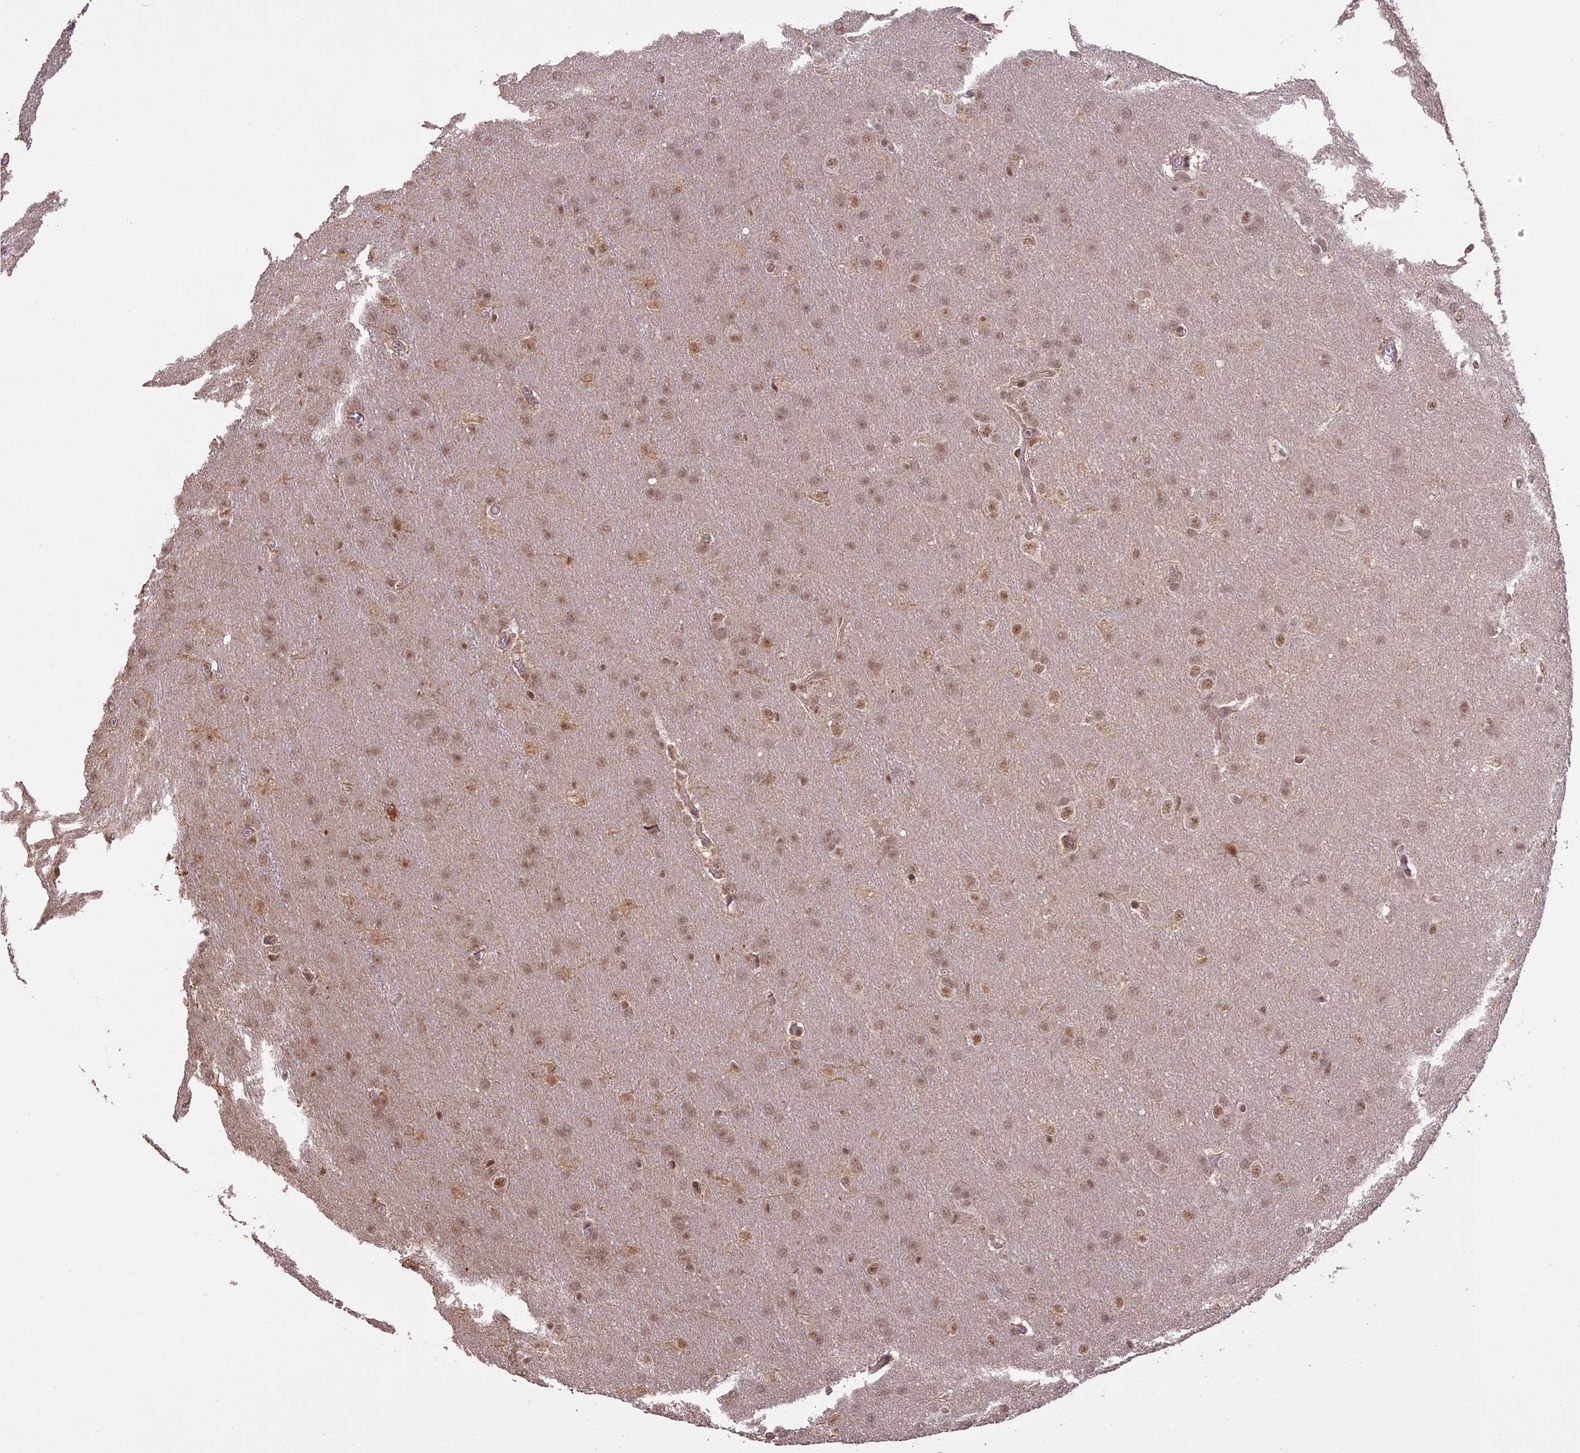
{"staining": {"intensity": "weak", "quantity": ">75%", "location": "nuclear"}, "tissue": "glioma", "cell_type": "Tumor cells", "image_type": "cancer", "snomed": [{"axis": "morphology", "description": "Glioma, malignant, Low grade"}, {"axis": "topography", "description": "Brain"}], "caption": "Glioma was stained to show a protein in brown. There is low levels of weak nuclear positivity in approximately >75% of tumor cells. The protein is shown in brown color, while the nuclei are stained blue.", "gene": "TIGD7", "patient": {"sex": "female", "age": 32}}